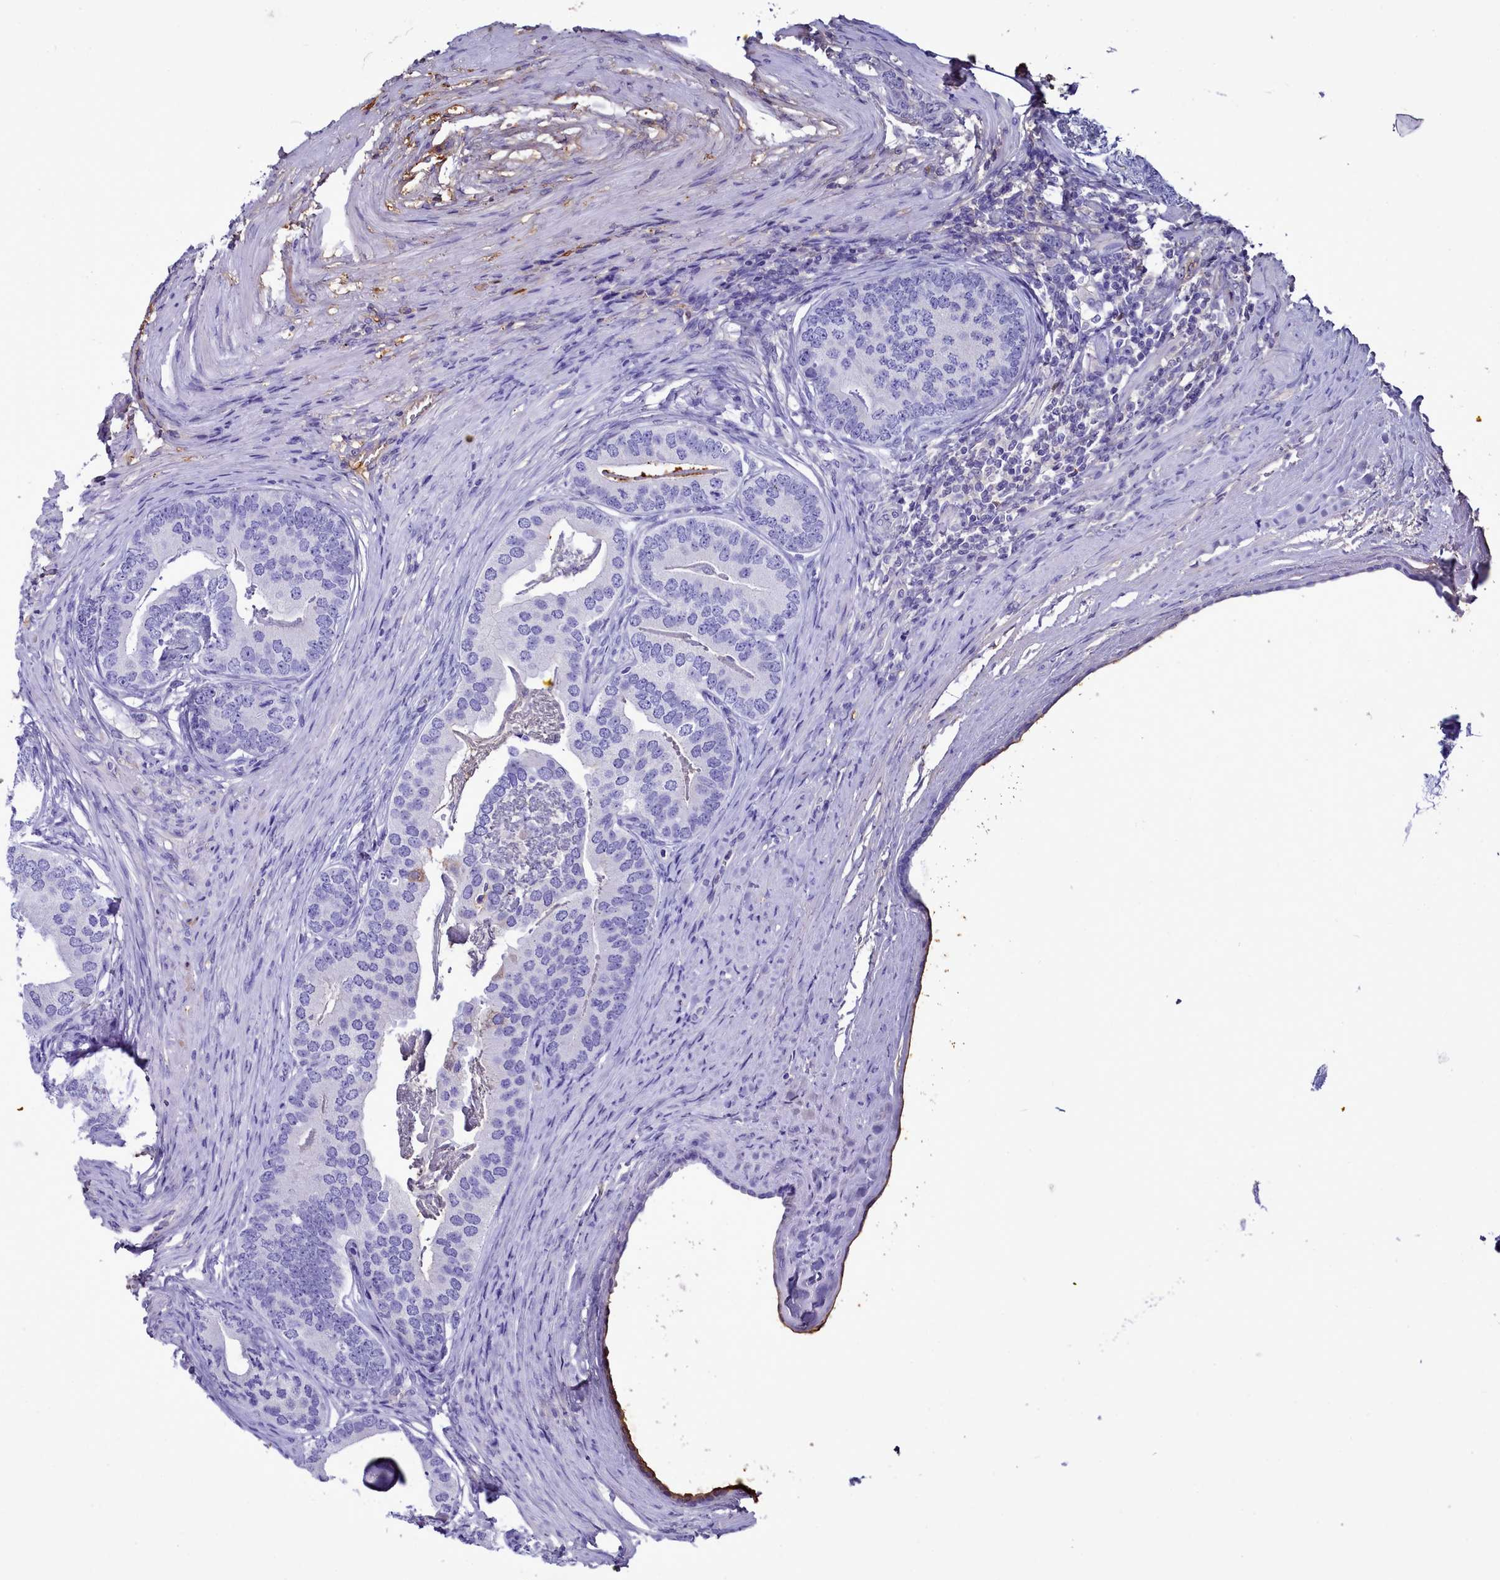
{"staining": {"intensity": "negative", "quantity": "none", "location": "none"}, "tissue": "prostate cancer", "cell_type": "Tumor cells", "image_type": "cancer", "snomed": [{"axis": "morphology", "description": "Adenocarcinoma, Low grade"}, {"axis": "topography", "description": "Prostate"}], "caption": "This micrograph is of prostate cancer stained with immunohistochemistry to label a protein in brown with the nuclei are counter-stained blue. There is no positivity in tumor cells.", "gene": "H1-7", "patient": {"sex": "male", "age": 71}}